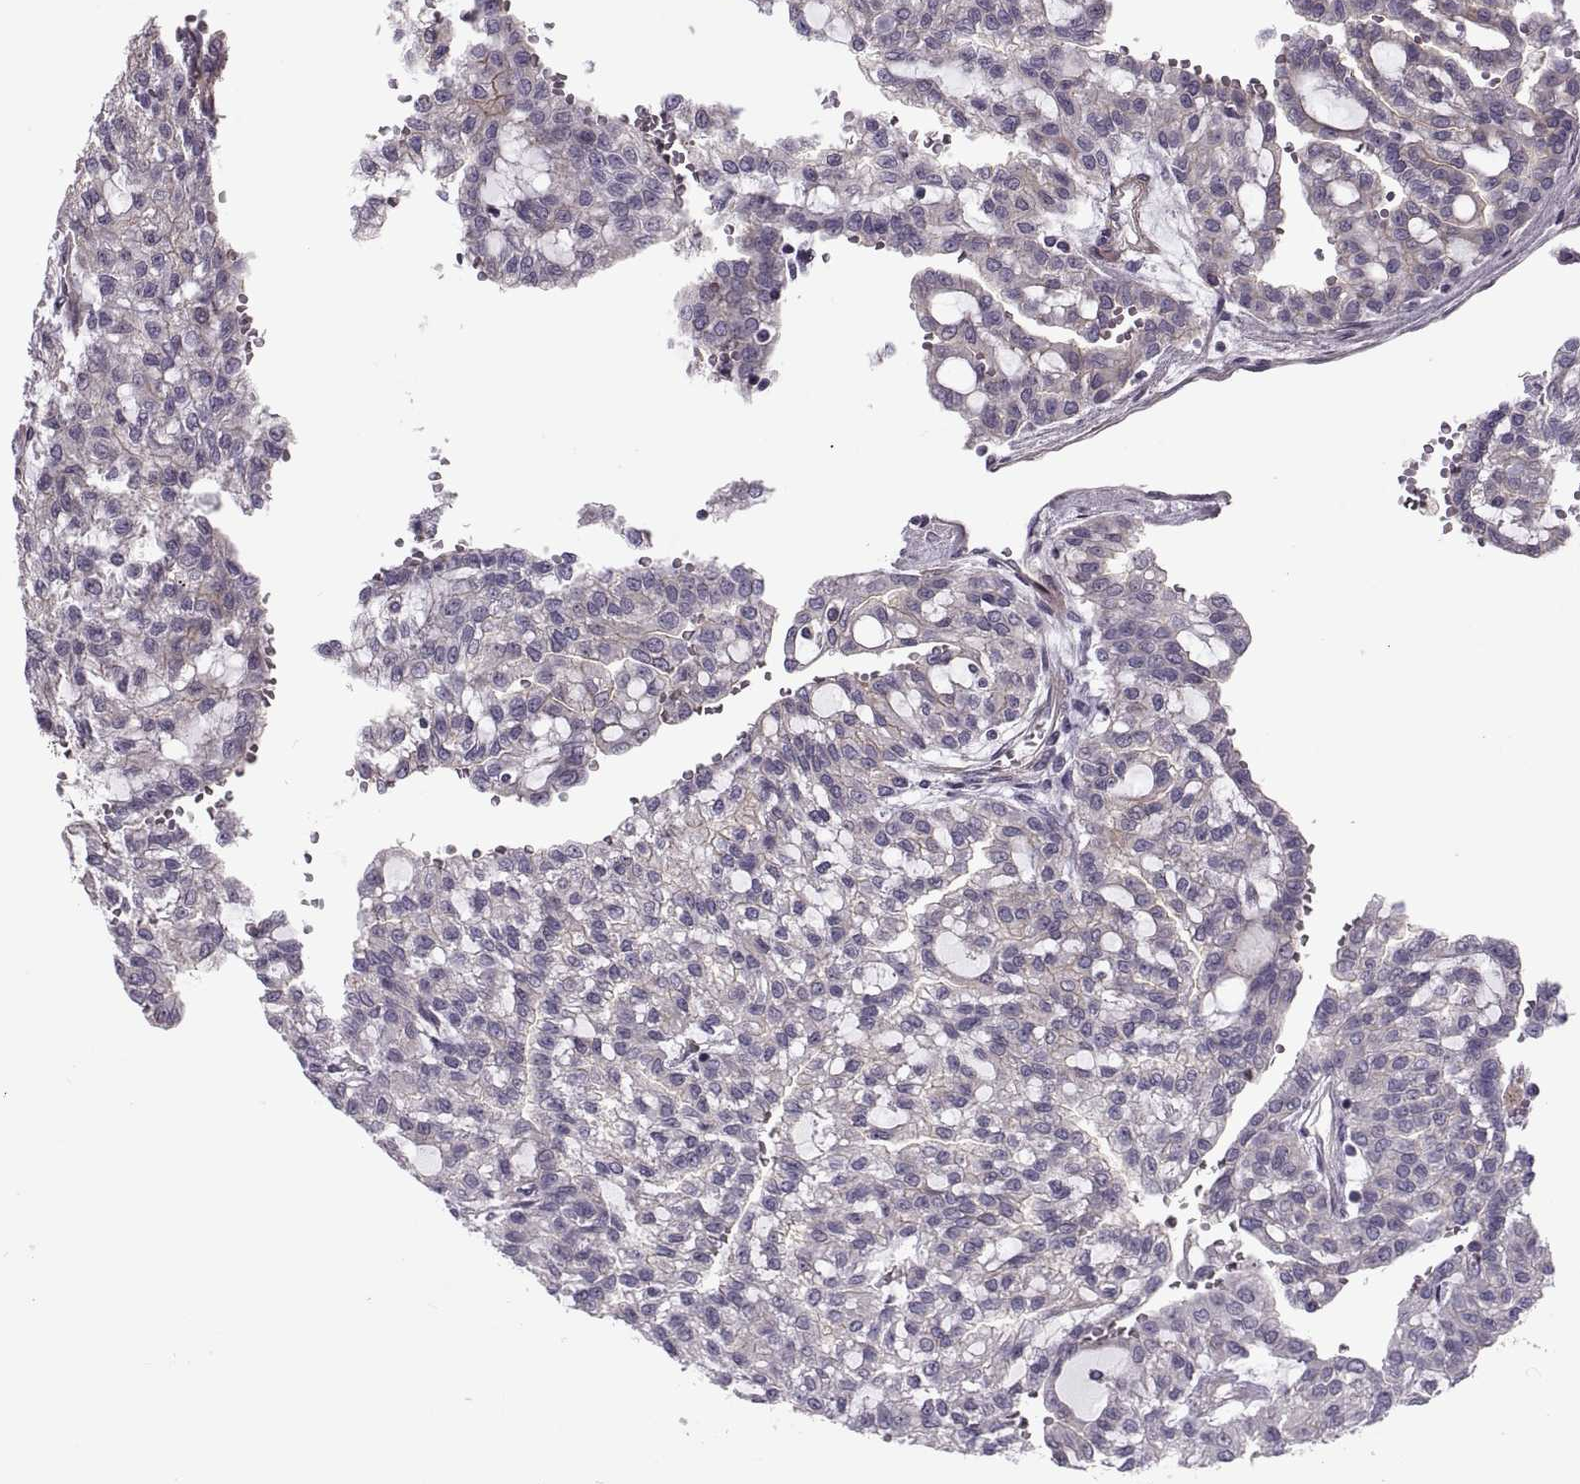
{"staining": {"intensity": "negative", "quantity": "none", "location": "none"}, "tissue": "renal cancer", "cell_type": "Tumor cells", "image_type": "cancer", "snomed": [{"axis": "morphology", "description": "Adenocarcinoma, NOS"}, {"axis": "topography", "description": "Kidney"}], "caption": "A high-resolution micrograph shows immunohistochemistry (IHC) staining of renal adenocarcinoma, which displays no significant expression in tumor cells.", "gene": "ODF3", "patient": {"sex": "male", "age": 63}}